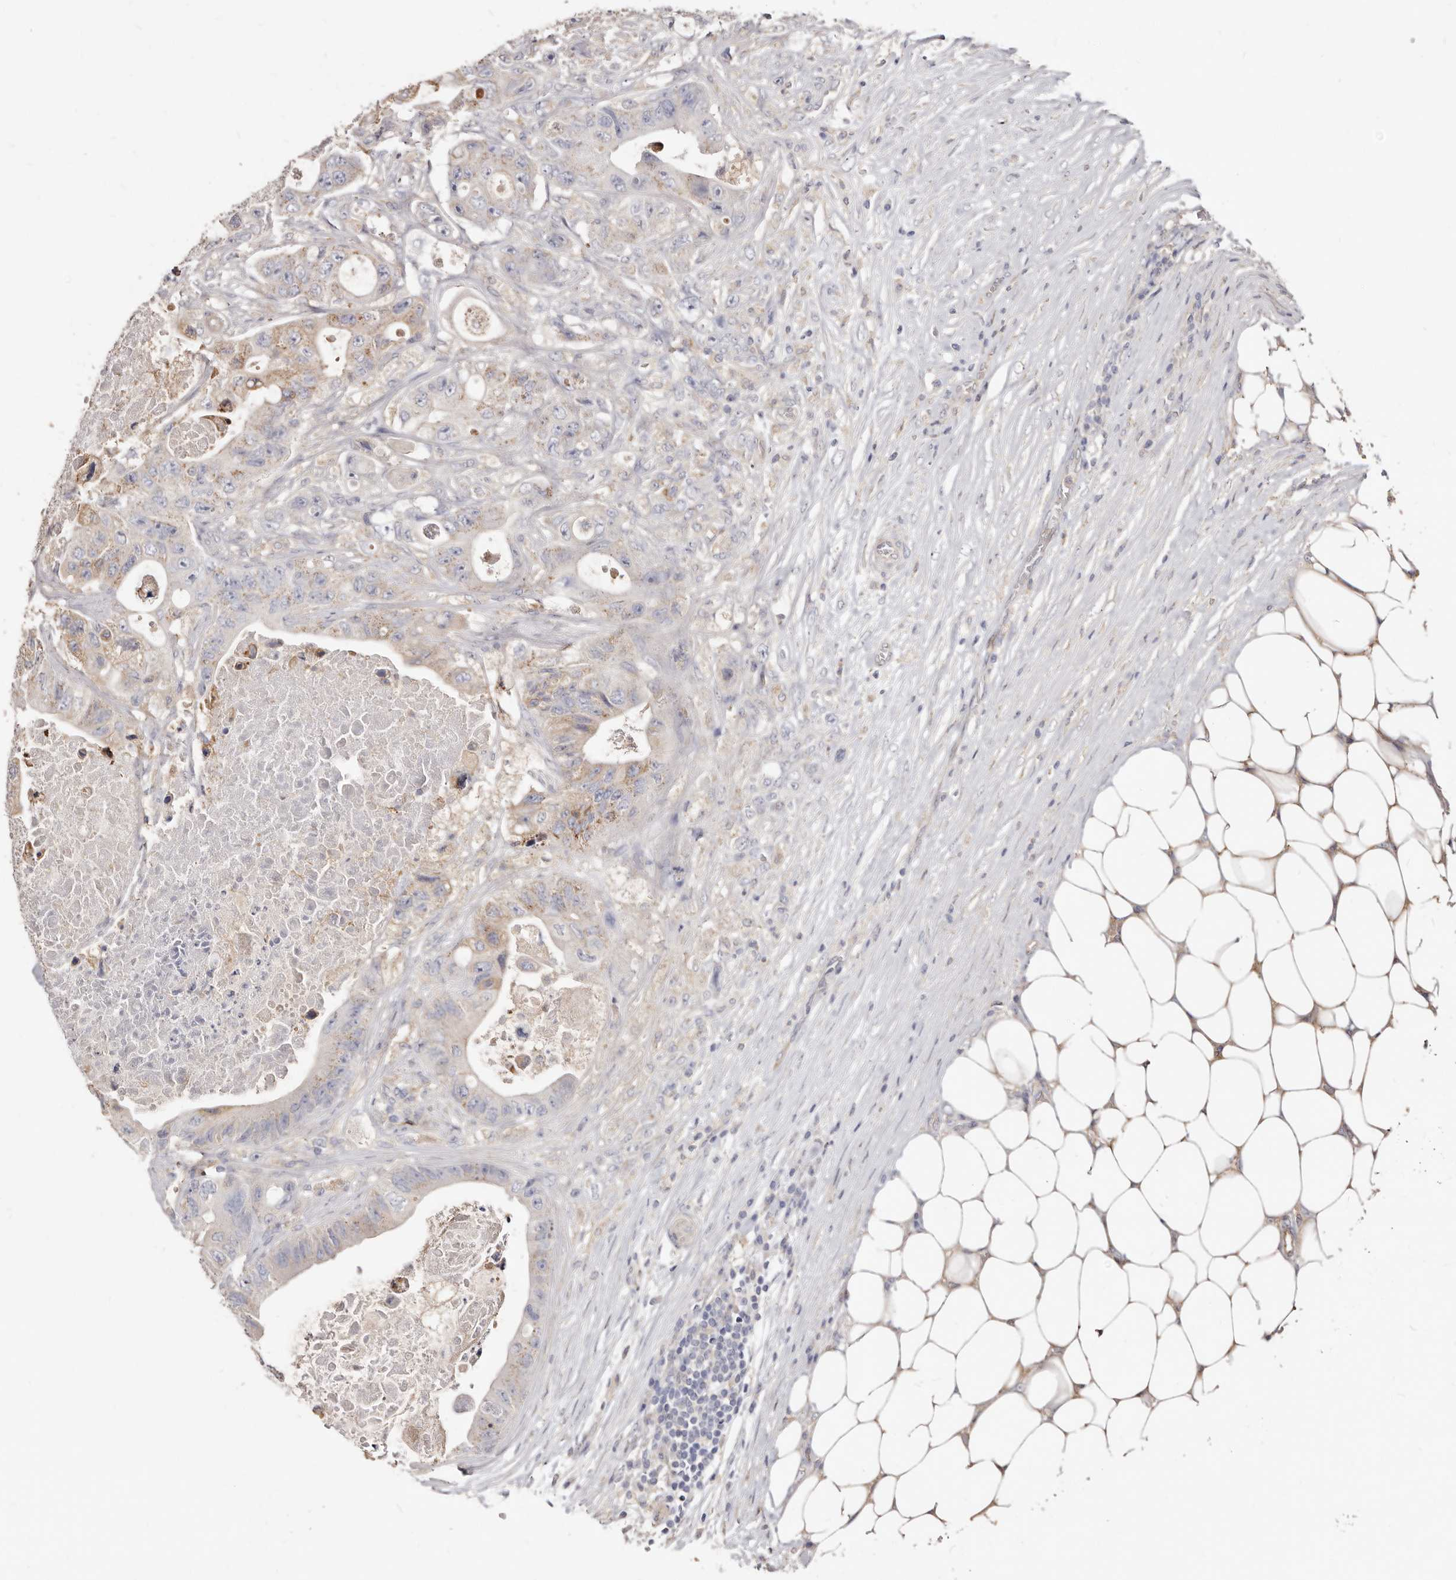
{"staining": {"intensity": "moderate", "quantity": "<25%", "location": "cytoplasmic/membranous"}, "tissue": "colorectal cancer", "cell_type": "Tumor cells", "image_type": "cancer", "snomed": [{"axis": "morphology", "description": "Adenocarcinoma, NOS"}, {"axis": "topography", "description": "Colon"}], "caption": "There is low levels of moderate cytoplasmic/membranous staining in tumor cells of adenocarcinoma (colorectal), as demonstrated by immunohistochemical staining (brown color).", "gene": "LRRC25", "patient": {"sex": "female", "age": 46}}